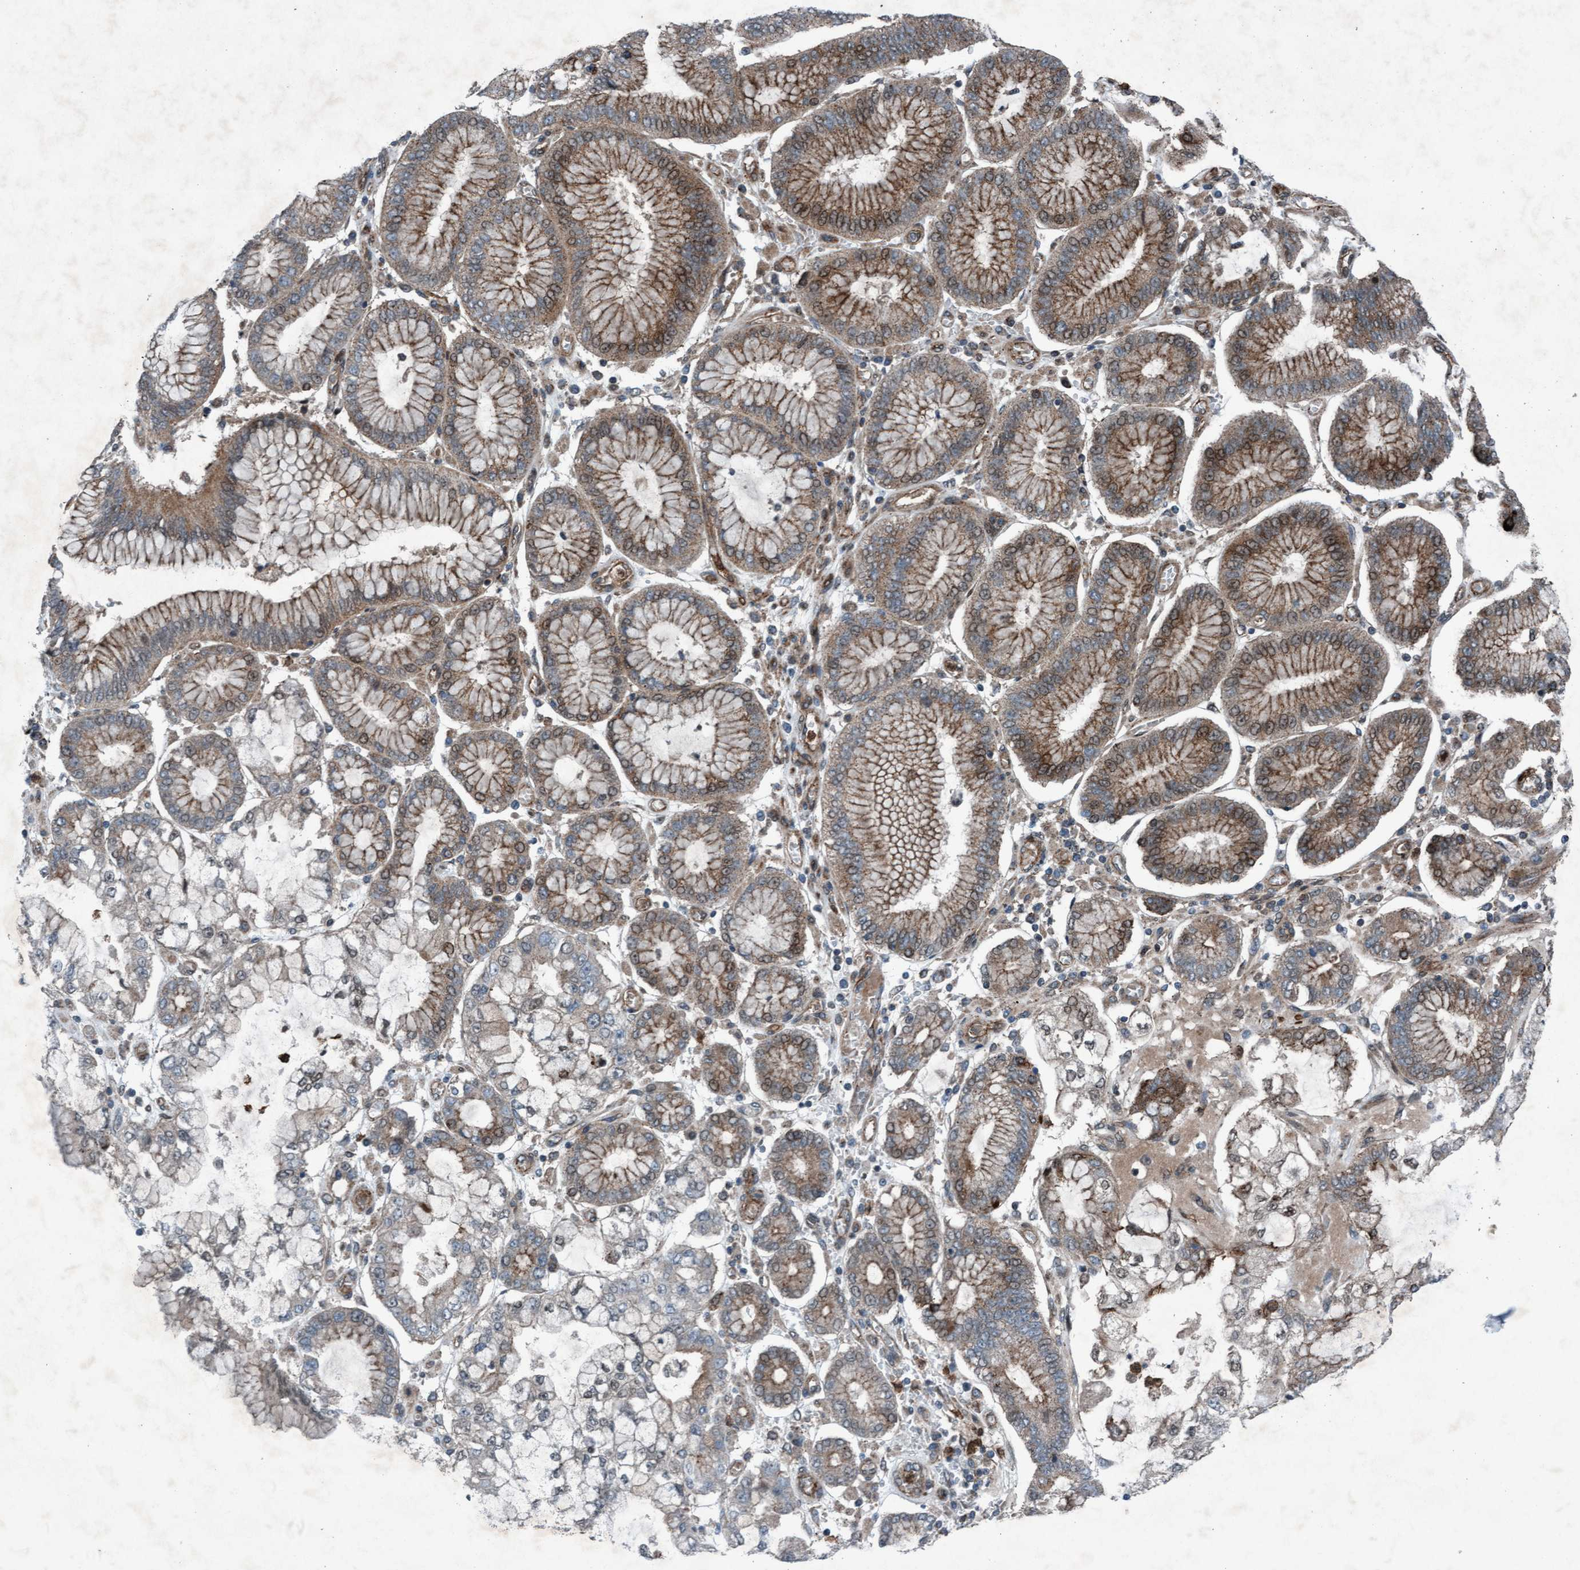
{"staining": {"intensity": "moderate", "quantity": ">75%", "location": "cytoplasmic/membranous"}, "tissue": "stomach cancer", "cell_type": "Tumor cells", "image_type": "cancer", "snomed": [{"axis": "morphology", "description": "Adenocarcinoma, NOS"}, {"axis": "topography", "description": "Stomach"}], "caption": "IHC (DAB (3,3'-diaminobenzidine)) staining of human stomach cancer (adenocarcinoma) exhibits moderate cytoplasmic/membranous protein expression in approximately >75% of tumor cells. (brown staining indicates protein expression, while blue staining denotes nuclei).", "gene": "PLXNB2", "patient": {"sex": "male", "age": 76}}